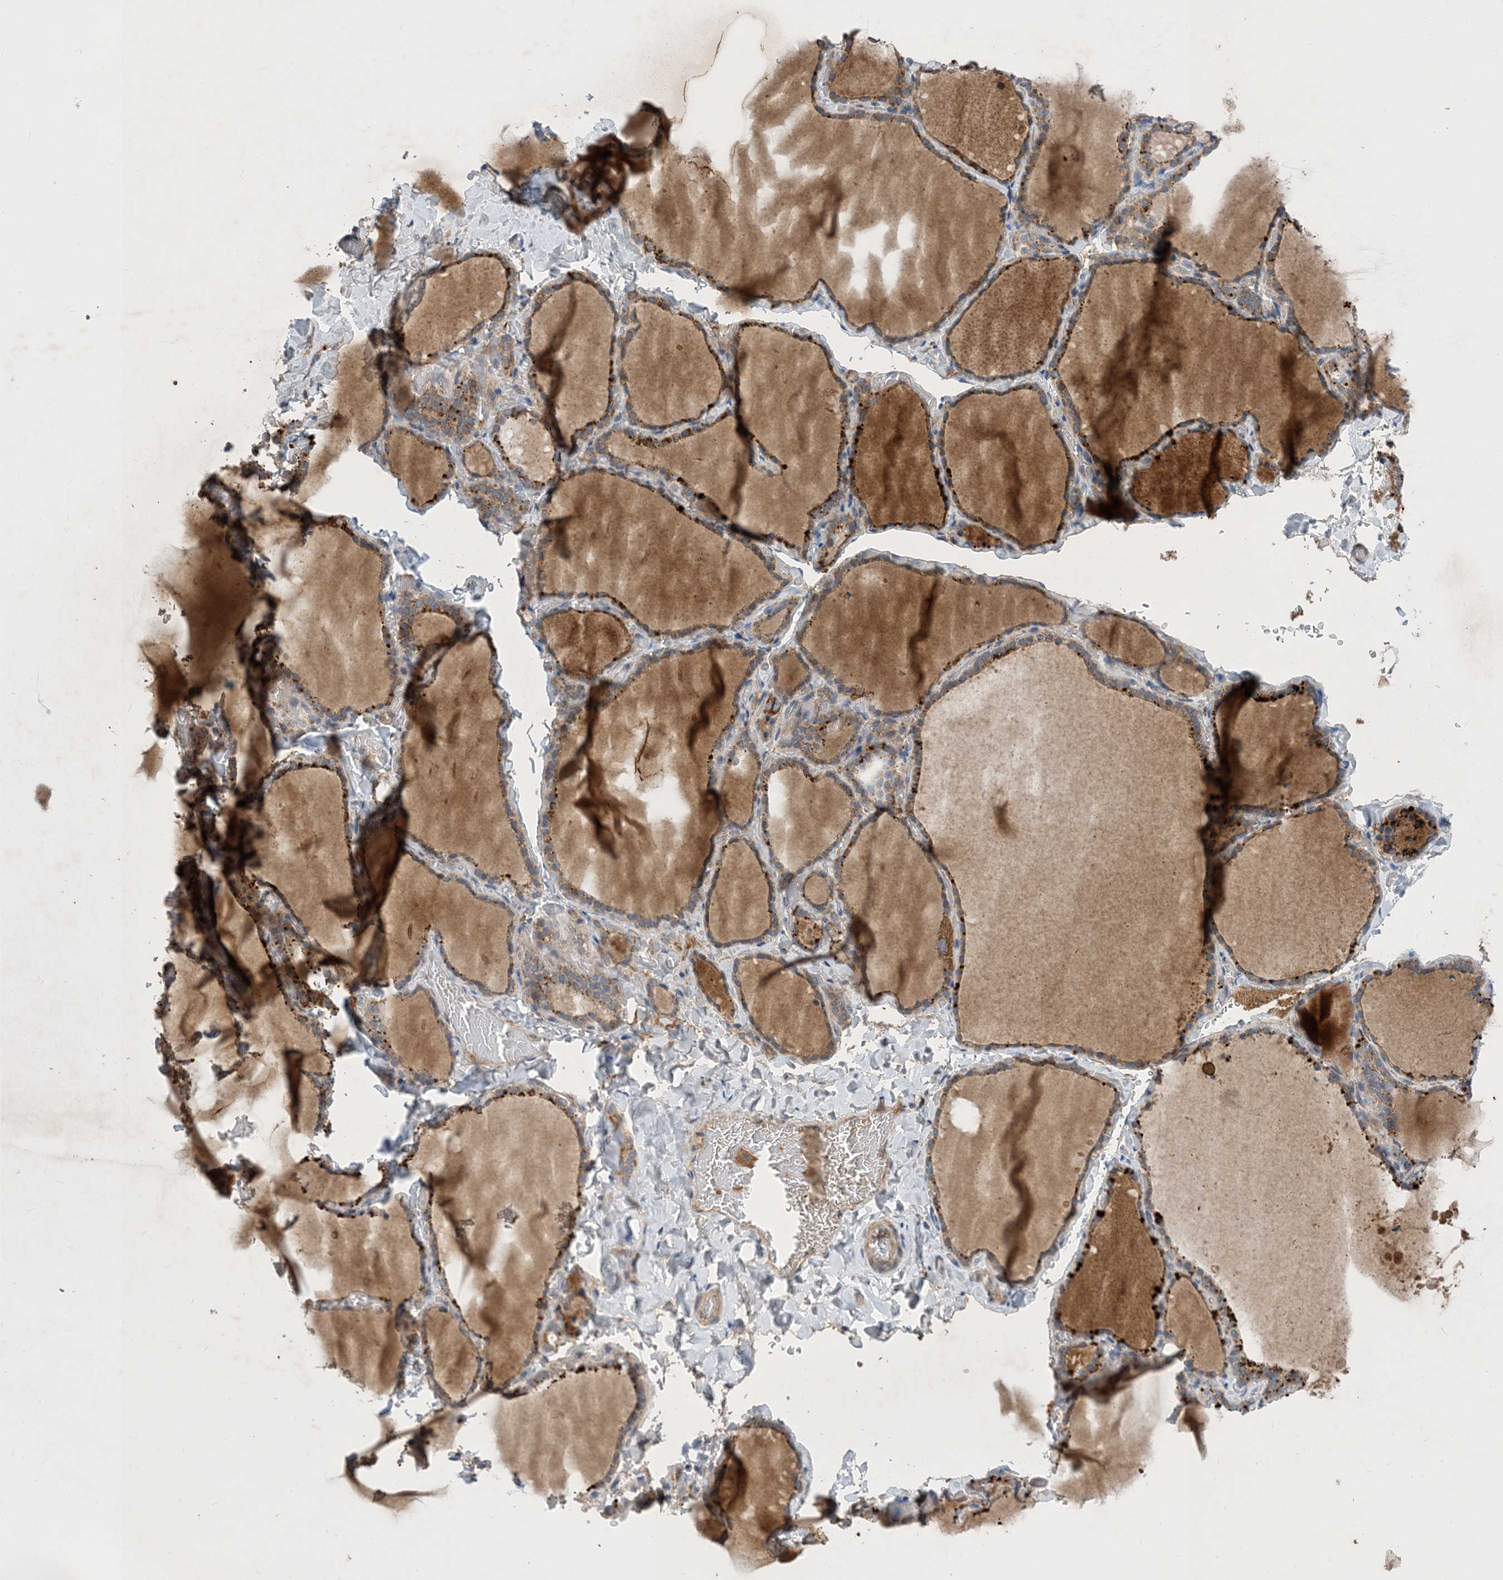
{"staining": {"intensity": "moderate", "quantity": ">75%", "location": "cytoplasmic/membranous"}, "tissue": "thyroid gland", "cell_type": "Glandular cells", "image_type": "normal", "snomed": [{"axis": "morphology", "description": "Normal tissue, NOS"}, {"axis": "topography", "description": "Thyroid gland"}], "caption": "Protein expression analysis of benign thyroid gland demonstrates moderate cytoplasmic/membranous staining in approximately >75% of glandular cells. Using DAB (3,3'-diaminobenzidine) (brown) and hematoxylin (blue) stains, captured at high magnification using brightfield microscopy.", "gene": "STK19", "patient": {"sex": "female", "age": 22}}